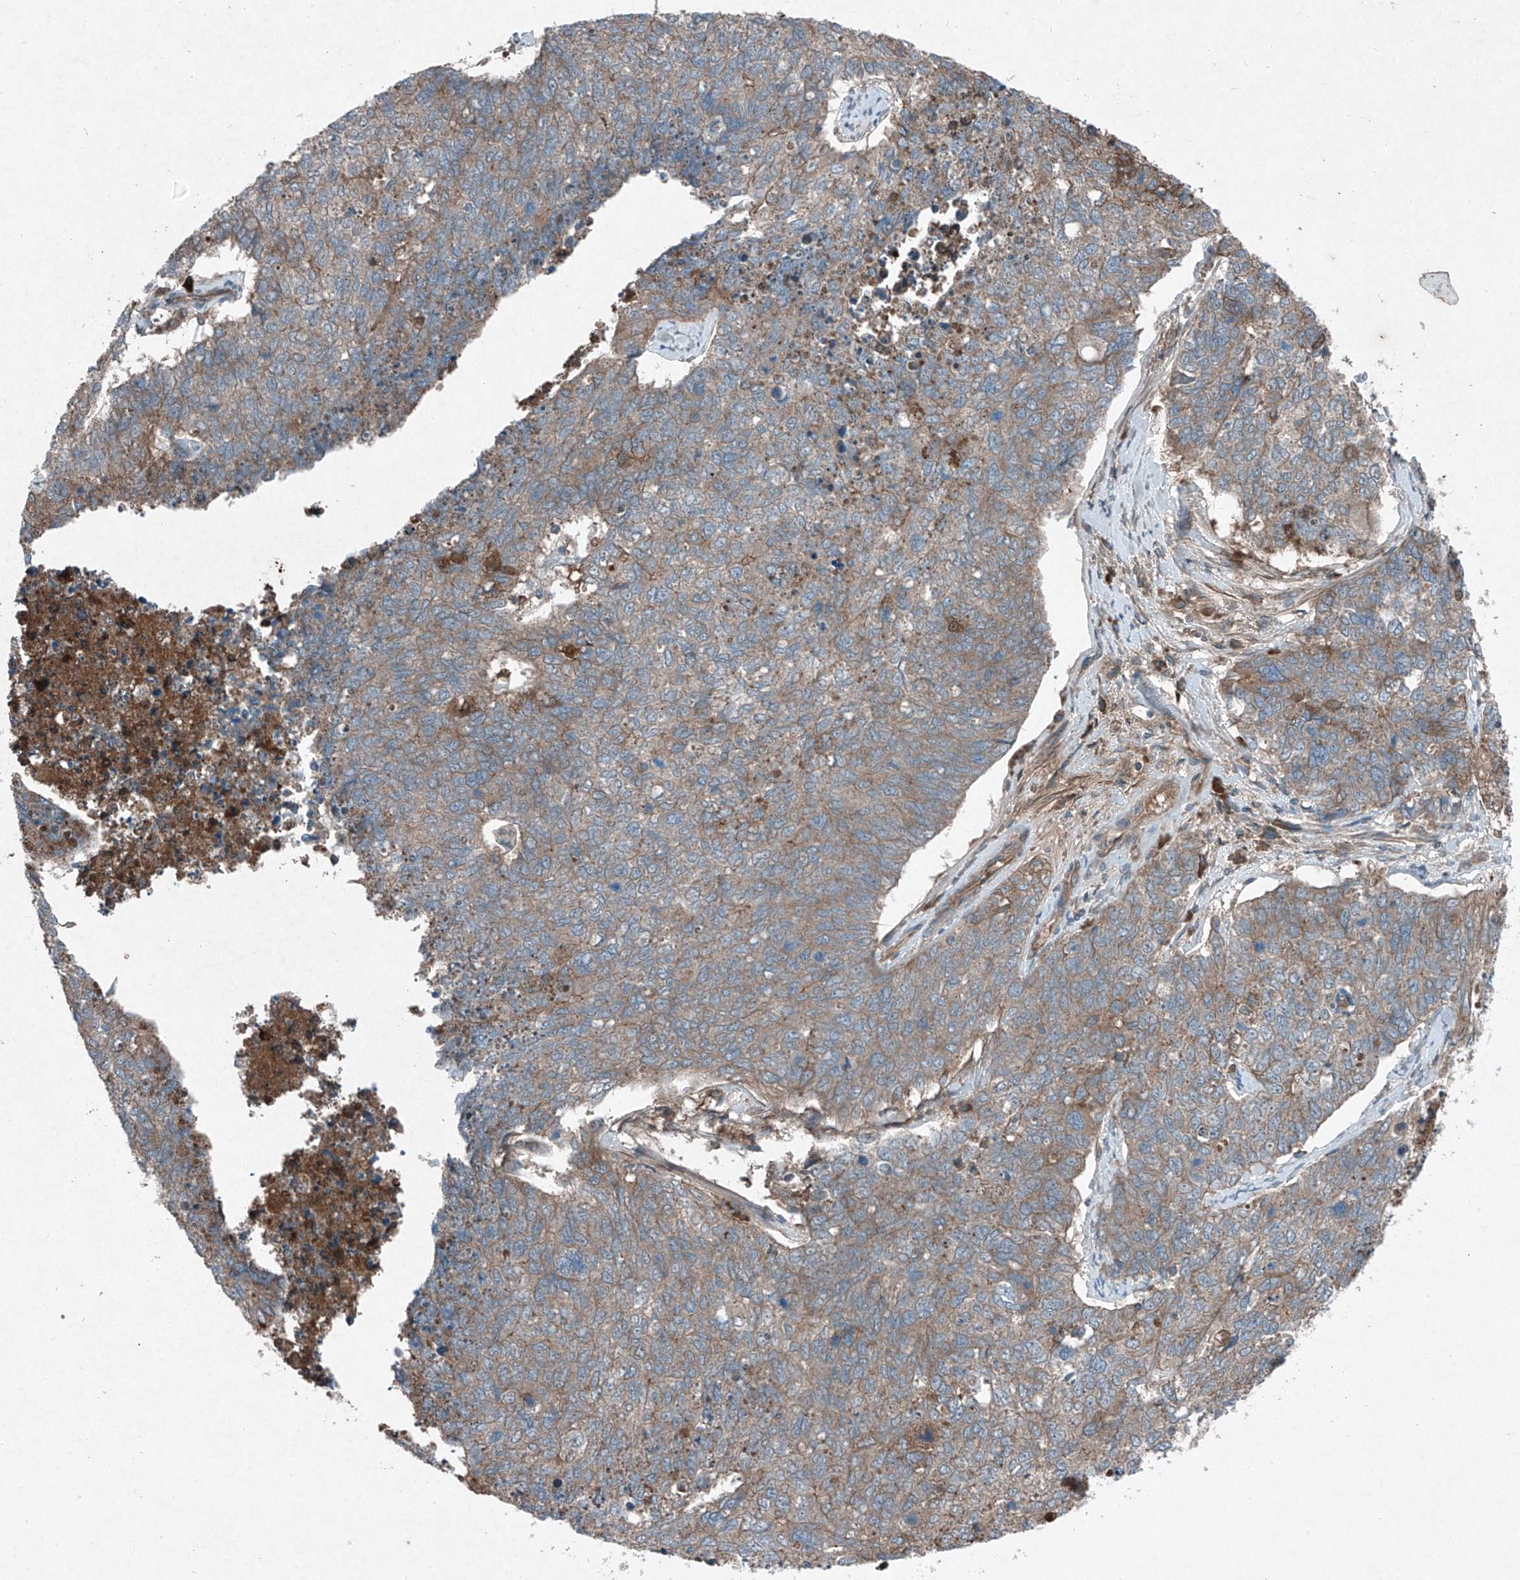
{"staining": {"intensity": "moderate", "quantity": "25%-75%", "location": "cytoplasmic/membranous"}, "tissue": "cervical cancer", "cell_type": "Tumor cells", "image_type": "cancer", "snomed": [{"axis": "morphology", "description": "Squamous cell carcinoma, NOS"}, {"axis": "topography", "description": "Cervix"}], "caption": "The image demonstrates immunohistochemical staining of cervical cancer. There is moderate cytoplasmic/membranous expression is seen in approximately 25%-75% of tumor cells.", "gene": "FOXRED2", "patient": {"sex": "female", "age": 63}}